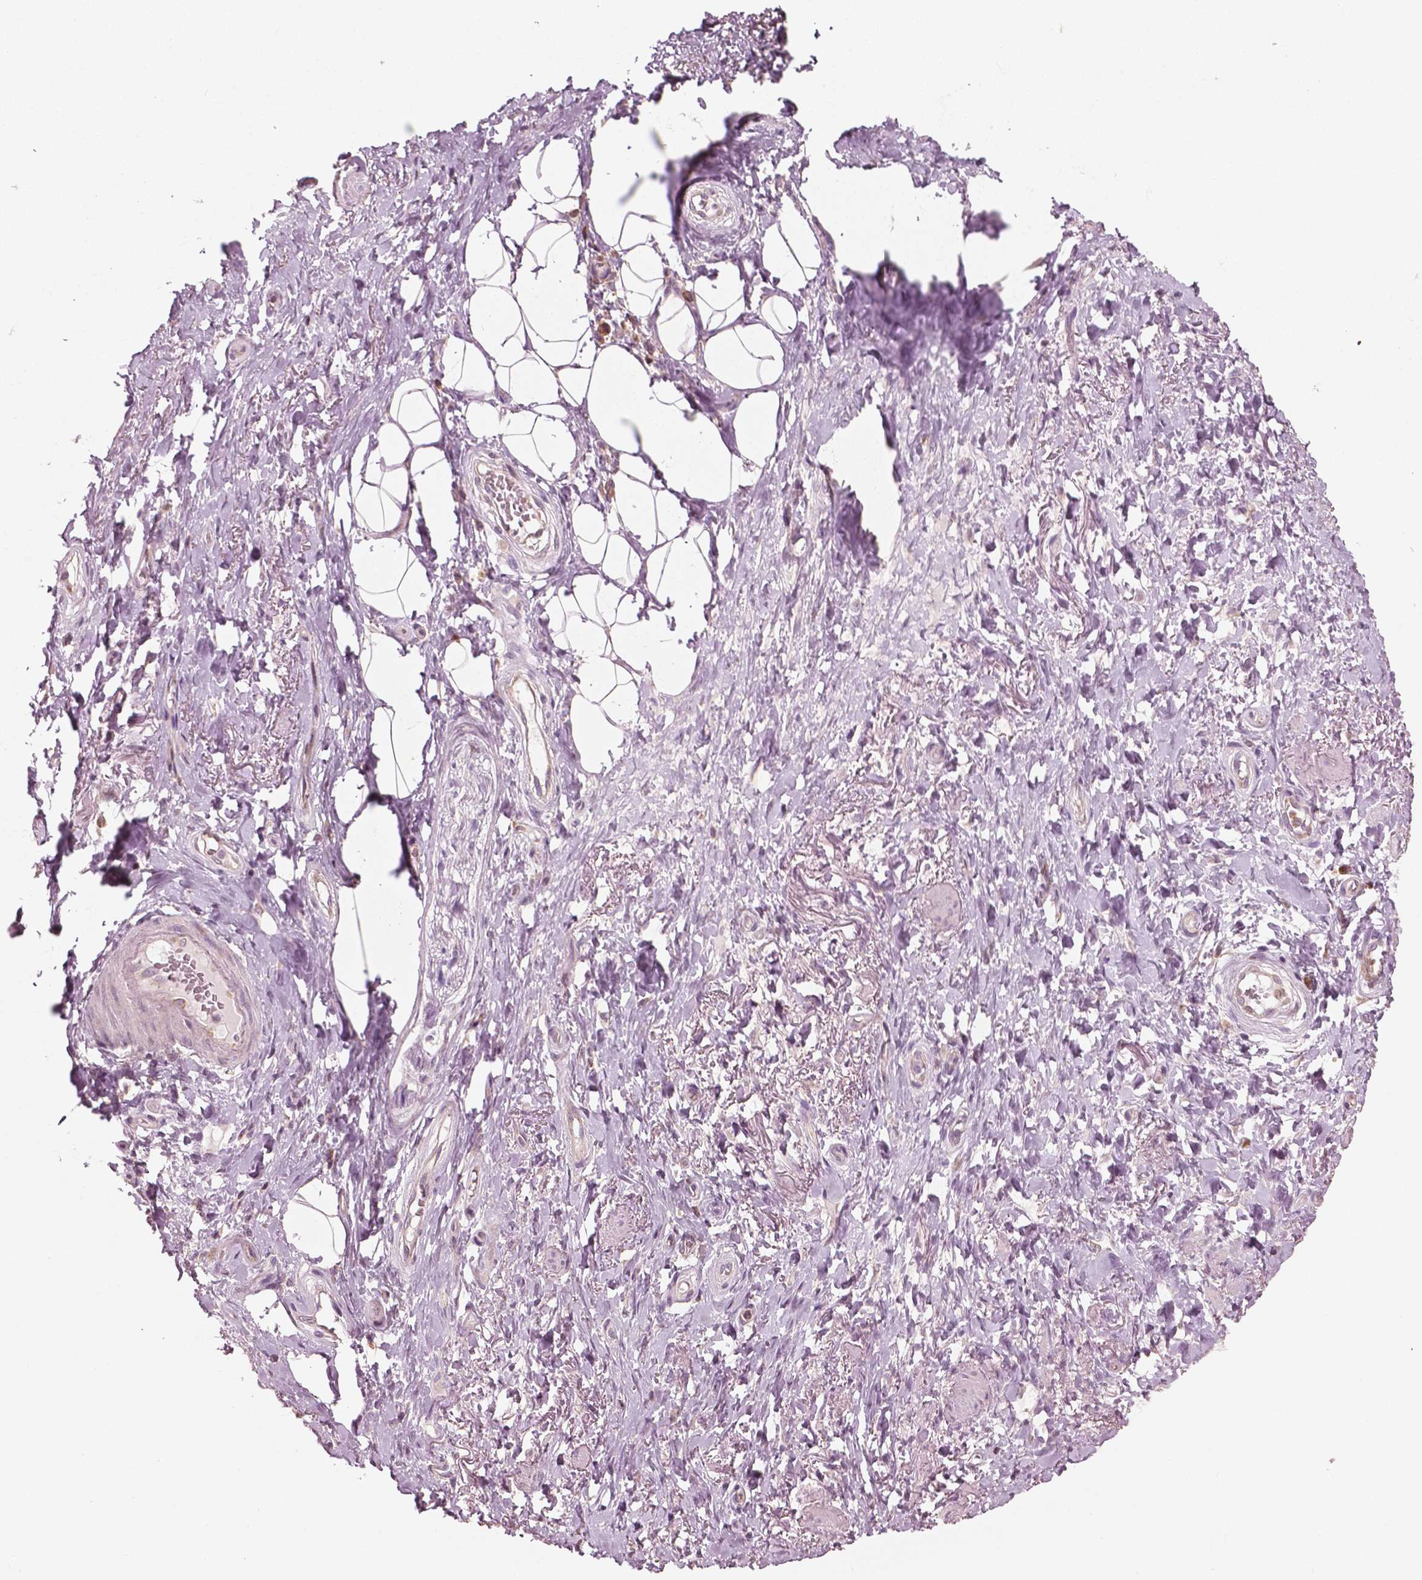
{"staining": {"intensity": "negative", "quantity": "none", "location": "none"}, "tissue": "adipose tissue", "cell_type": "Adipocytes", "image_type": "normal", "snomed": [{"axis": "morphology", "description": "Normal tissue, NOS"}, {"axis": "topography", "description": "Anal"}, {"axis": "topography", "description": "Peripheral nerve tissue"}], "caption": "Image shows no protein expression in adipocytes of normal adipose tissue.", "gene": "MCL1", "patient": {"sex": "male", "age": 53}}